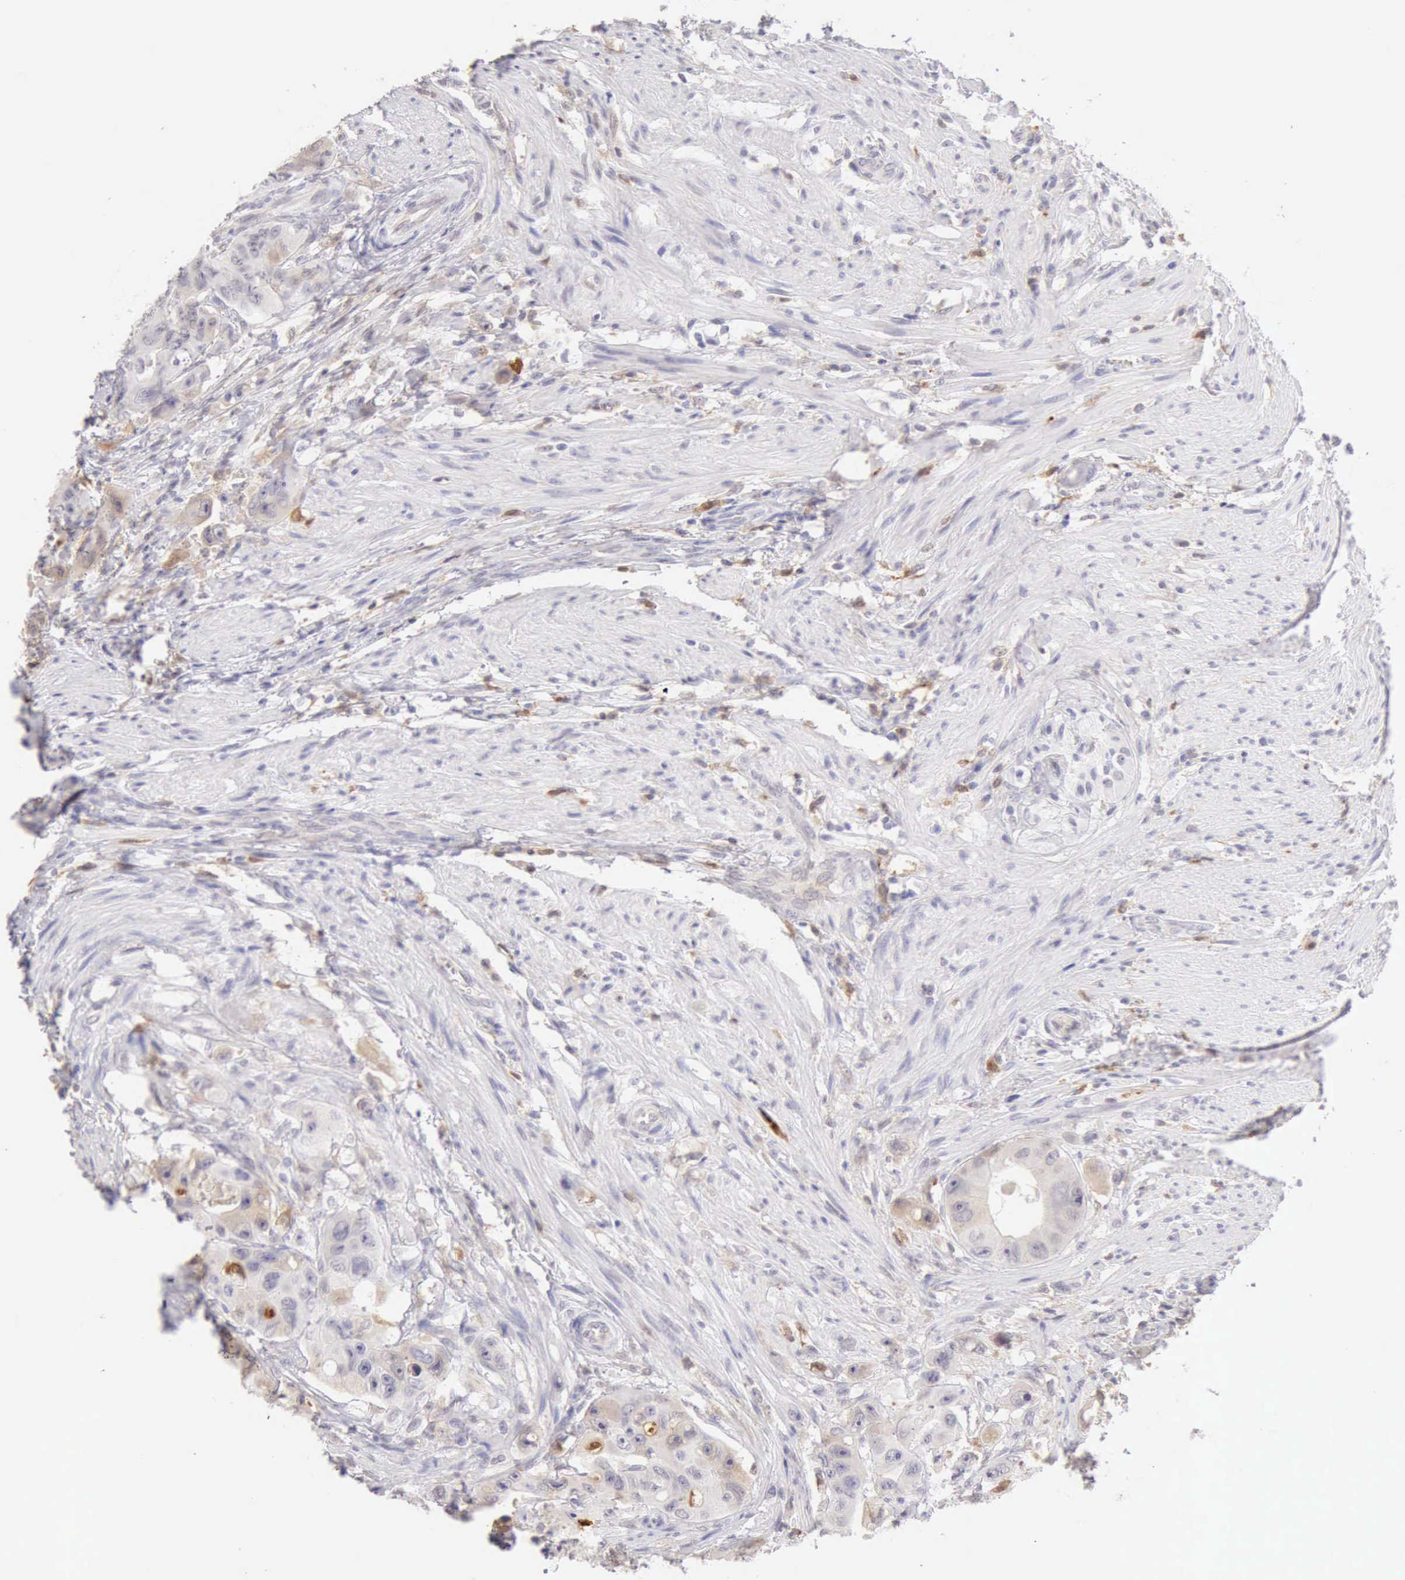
{"staining": {"intensity": "weak", "quantity": "25%-75%", "location": "cytoplasmic/membranous"}, "tissue": "colorectal cancer", "cell_type": "Tumor cells", "image_type": "cancer", "snomed": [{"axis": "morphology", "description": "Adenocarcinoma, NOS"}, {"axis": "topography", "description": "Colon"}], "caption": "There is low levels of weak cytoplasmic/membranous expression in tumor cells of colorectal cancer, as demonstrated by immunohistochemical staining (brown color).", "gene": "RNASE1", "patient": {"sex": "female", "age": 46}}